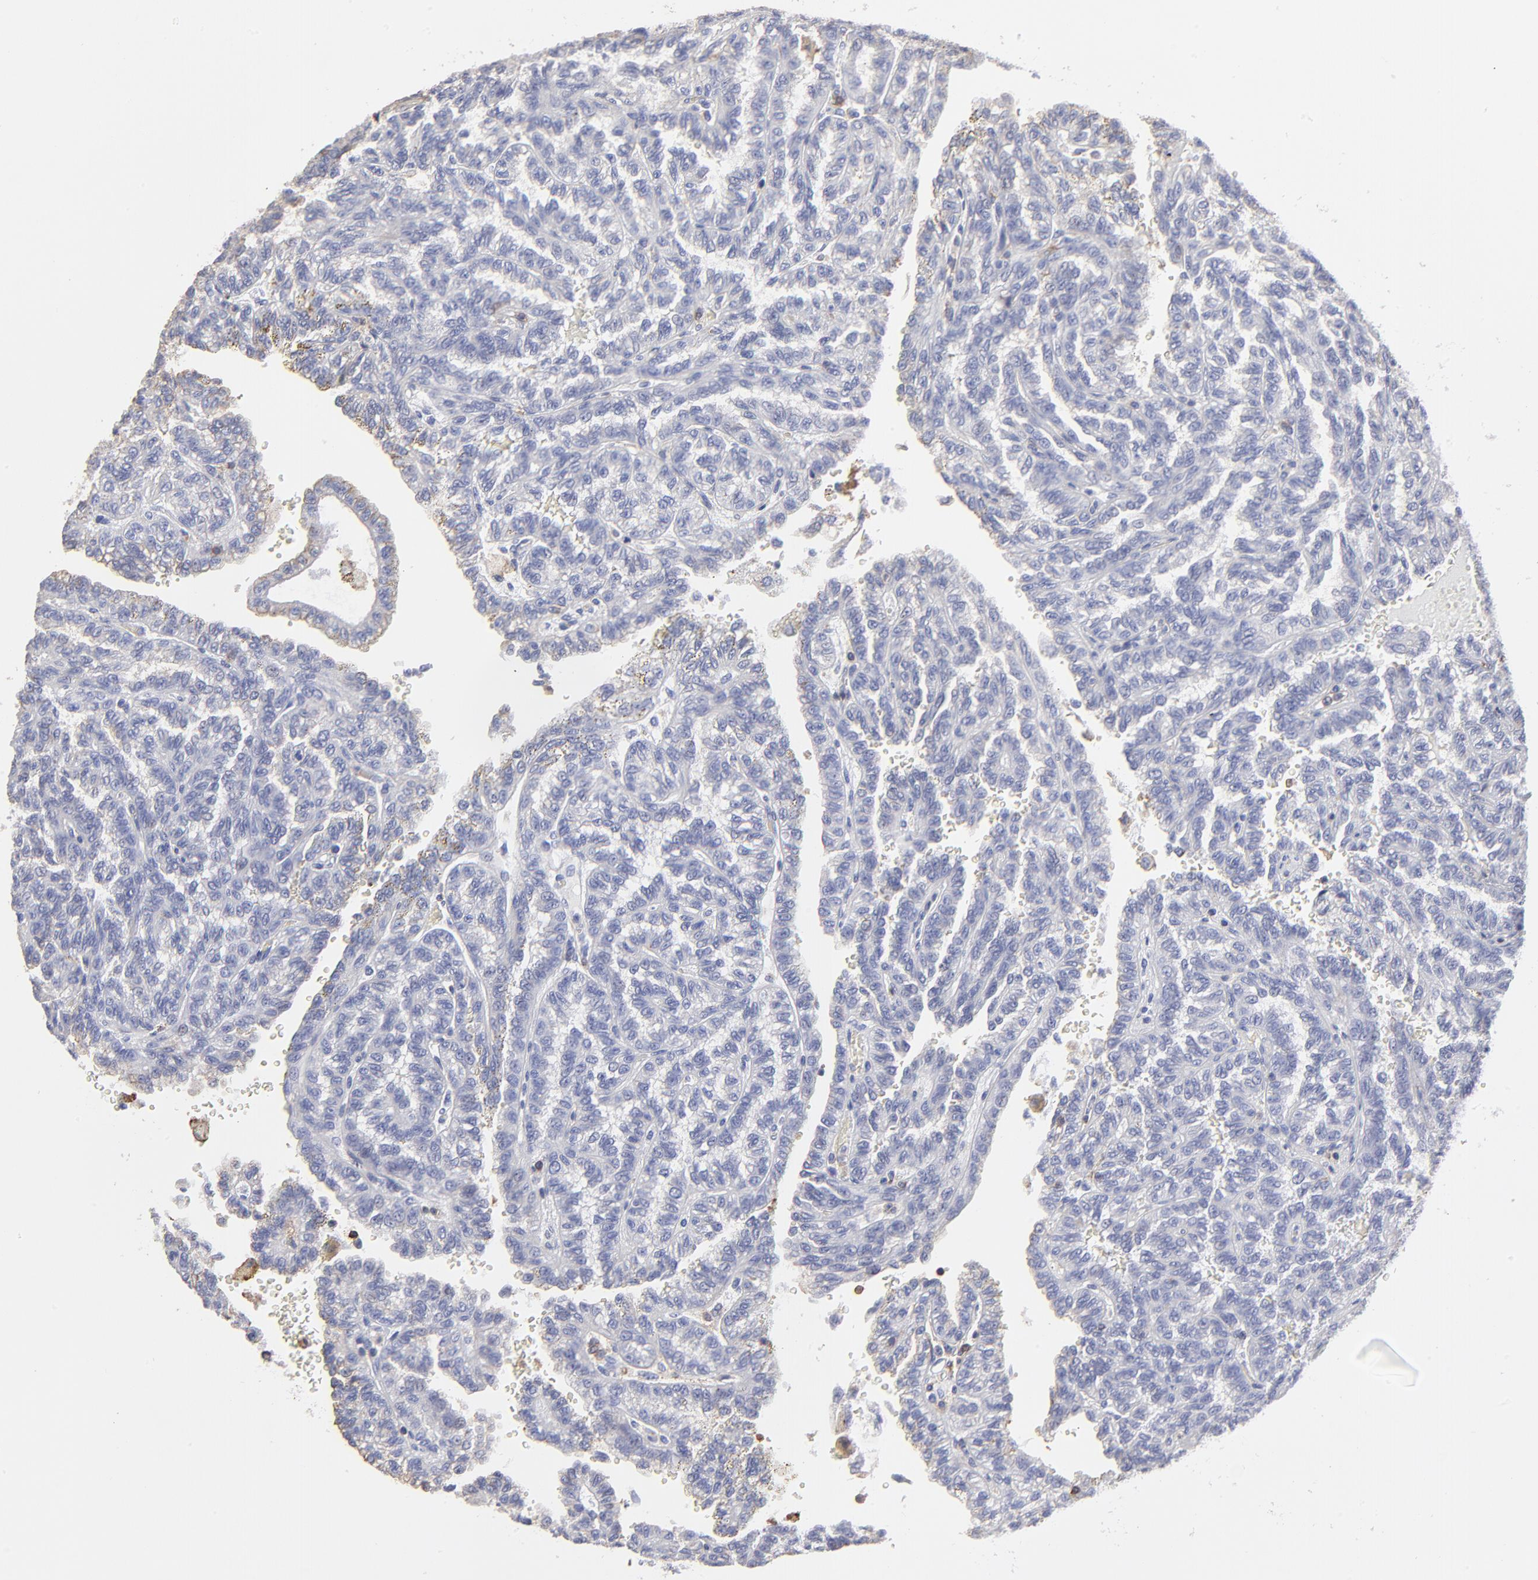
{"staining": {"intensity": "negative", "quantity": "none", "location": "none"}, "tissue": "renal cancer", "cell_type": "Tumor cells", "image_type": "cancer", "snomed": [{"axis": "morphology", "description": "Inflammation, NOS"}, {"axis": "morphology", "description": "Adenocarcinoma, NOS"}, {"axis": "topography", "description": "Kidney"}], "caption": "A high-resolution image shows immunohistochemistry staining of renal adenocarcinoma, which exhibits no significant expression in tumor cells. Nuclei are stained in blue.", "gene": "ANXA6", "patient": {"sex": "male", "age": 68}}